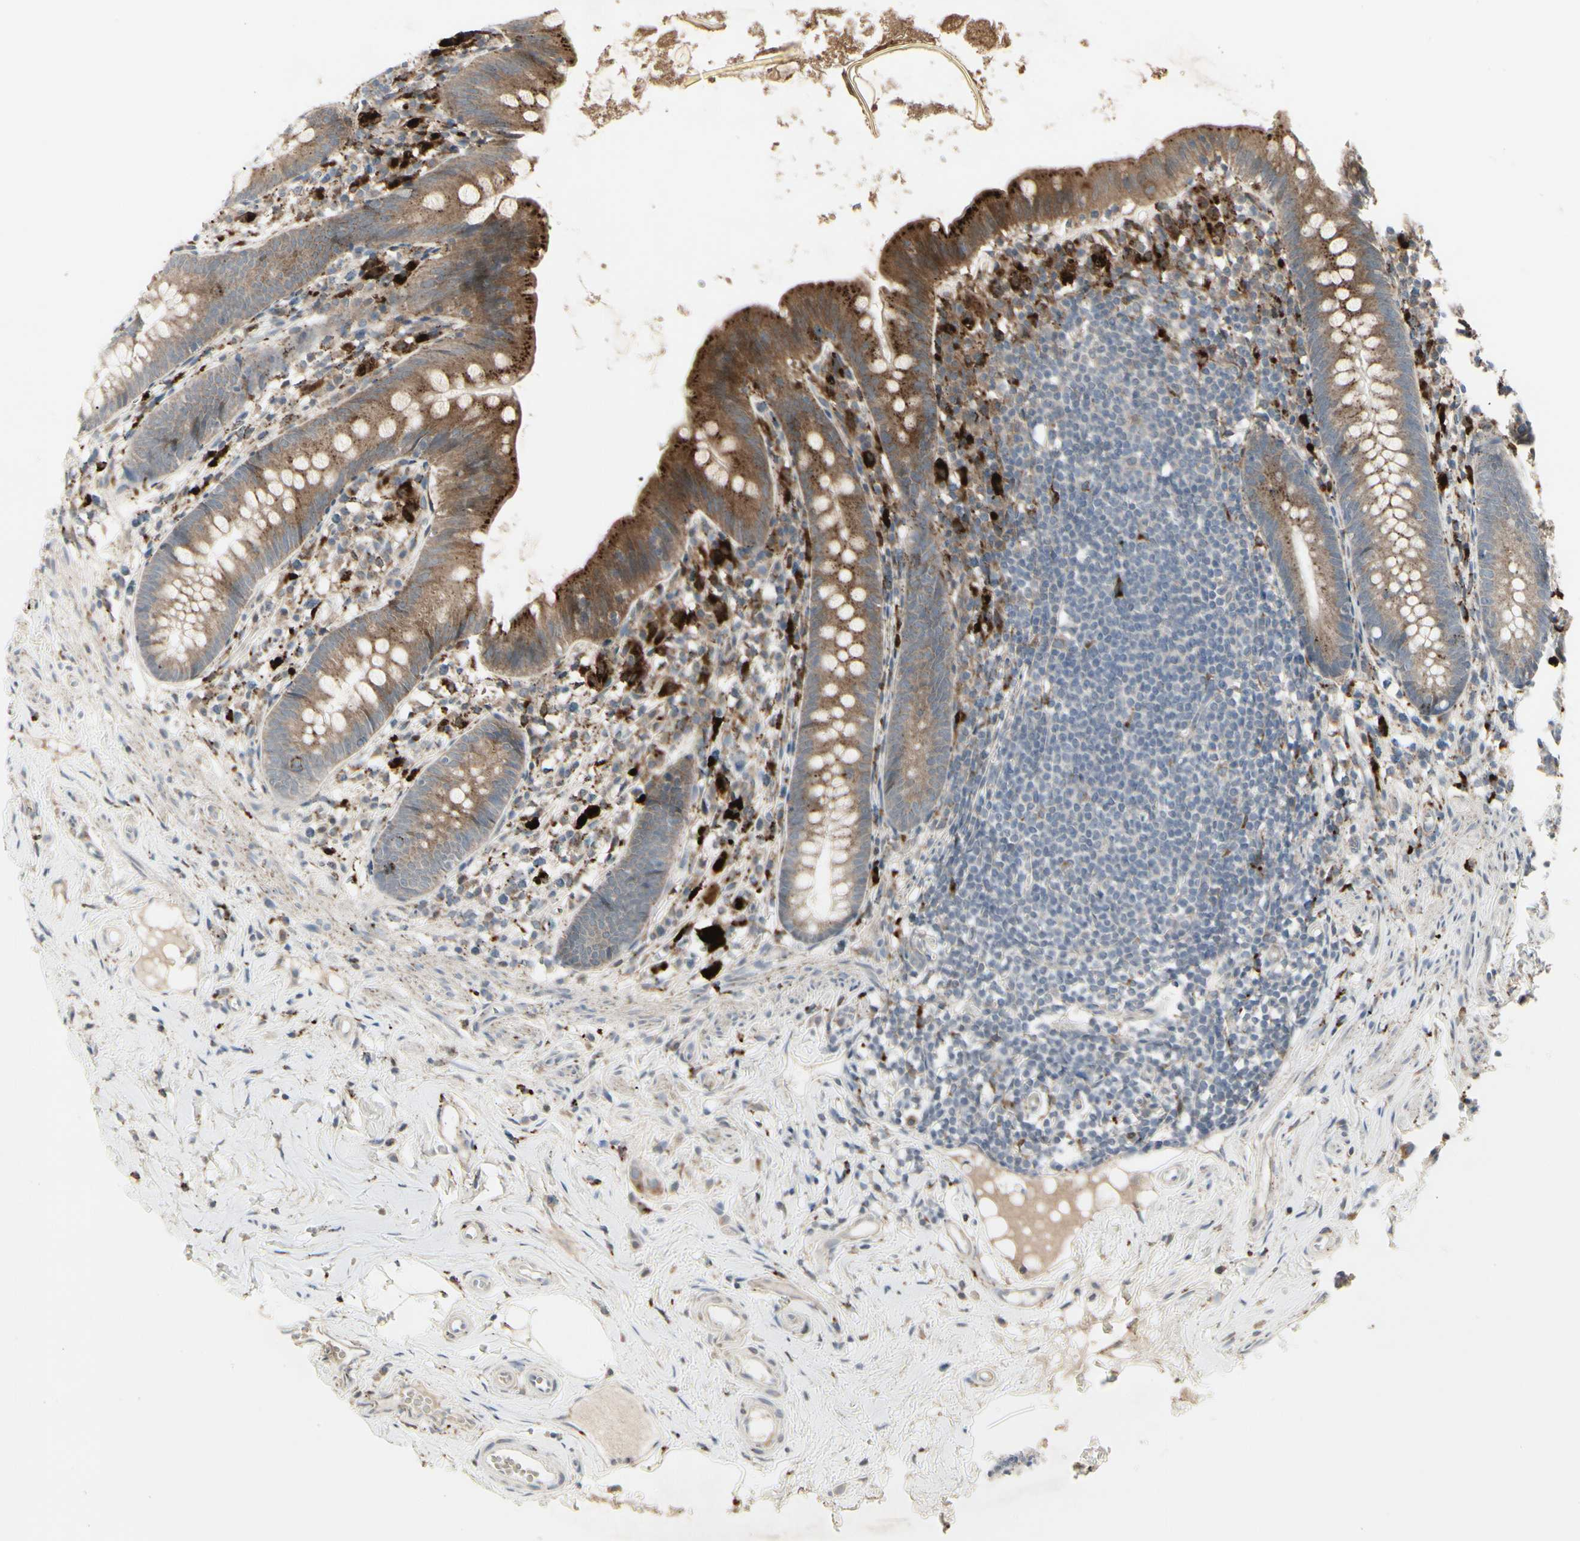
{"staining": {"intensity": "moderate", "quantity": ">75%", "location": "cytoplasmic/membranous"}, "tissue": "appendix", "cell_type": "Glandular cells", "image_type": "normal", "snomed": [{"axis": "morphology", "description": "Normal tissue, NOS"}, {"axis": "topography", "description": "Appendix"}], "caption": "Unremarkable appendix exhibits moderate cytoplasmic/membranous positivity in about >75% of glandular cells, visualized by immunohistochemistry. The protein of interest is stained brown, and the nuclei are stained in blue (DAB (3,3'-diaminobenzidine) IHC with brightfield microscopy, high magnification).", "gene": "GRN", "patient": {"sex": "male", "age": 52}}